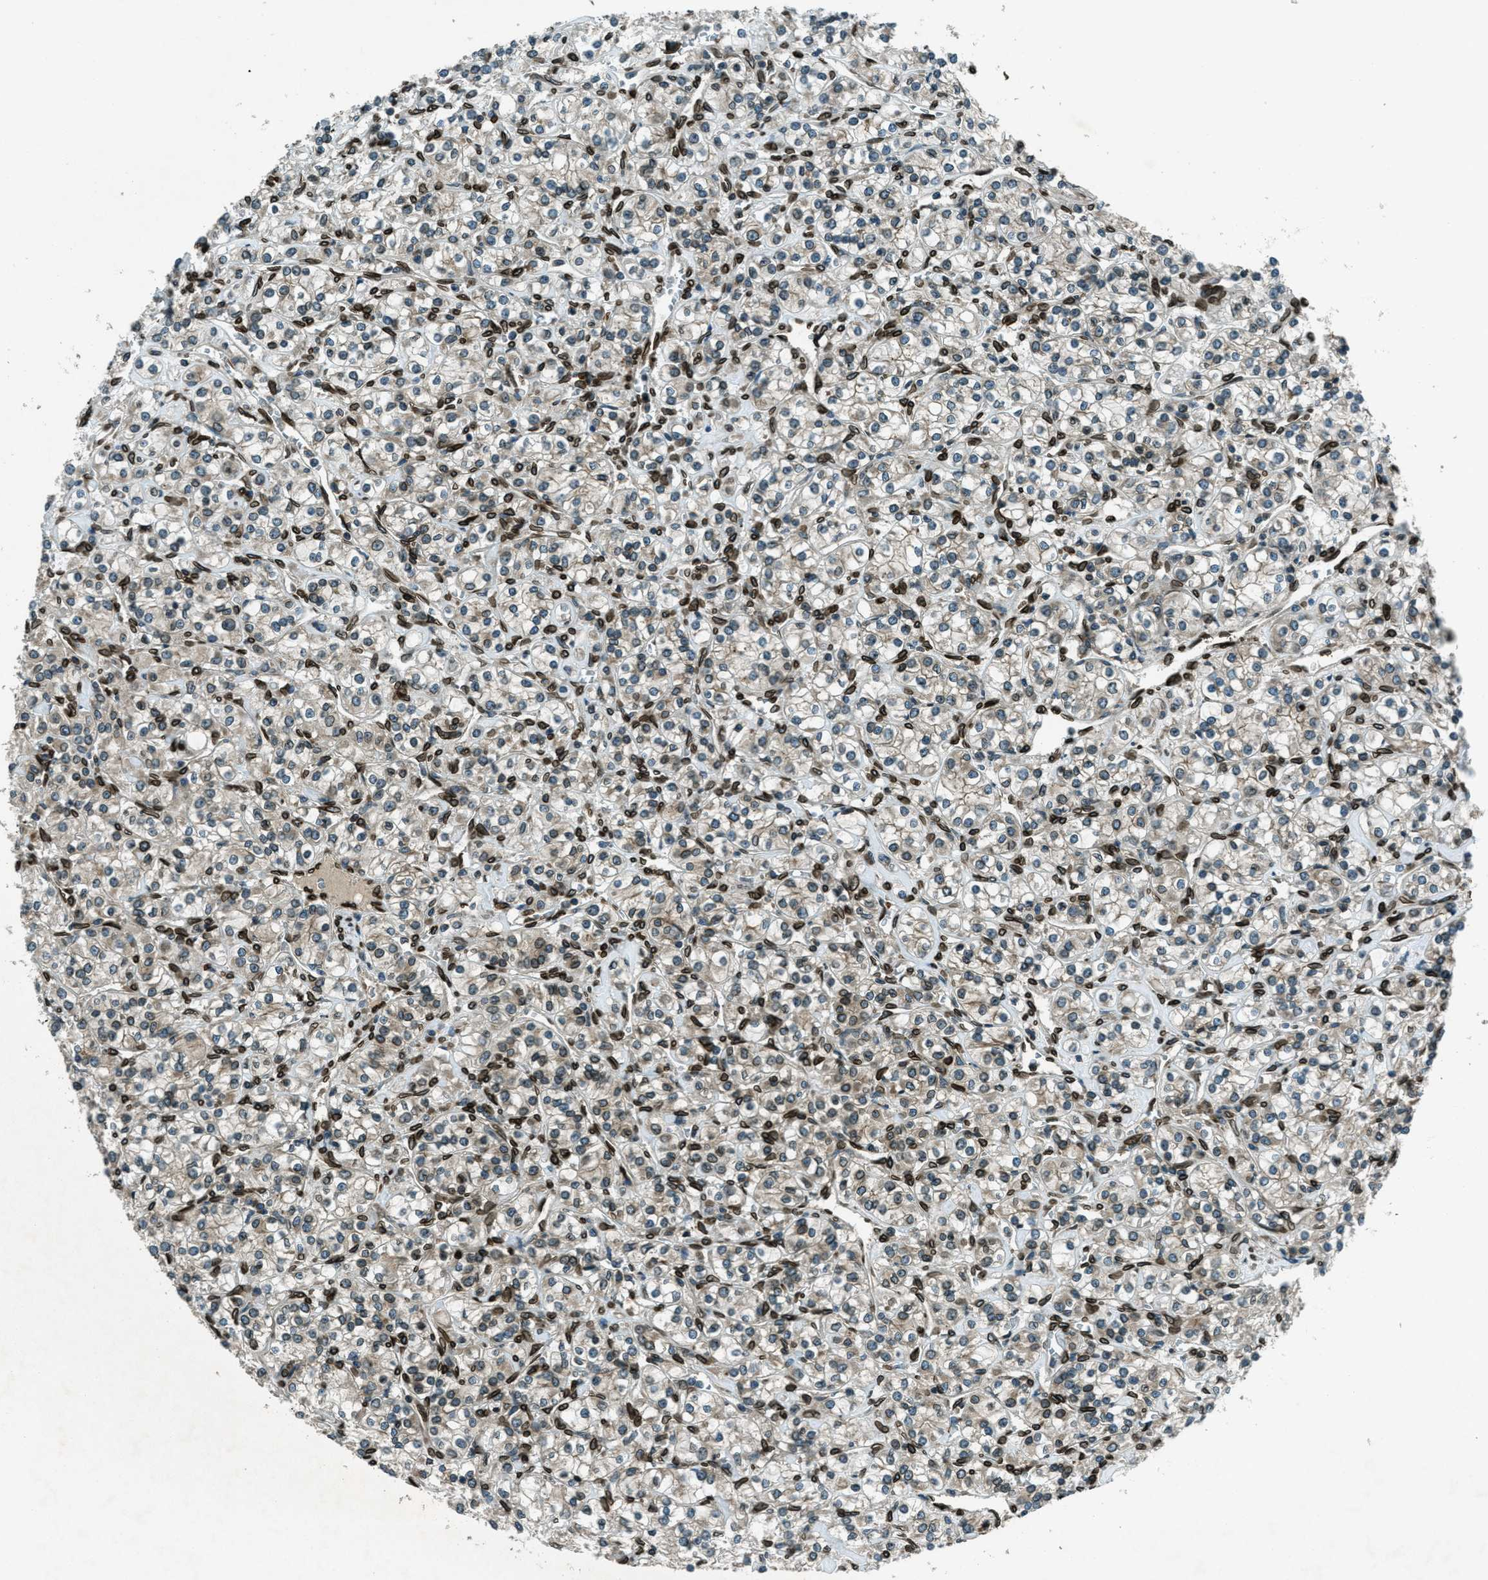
{"staining": {"intensity": "moderate", "quantity": "<25%", "location": "cytoplasmic/membranous,nuclear"}, "tissue": "renal cancer", "cell_type": "Tumor cells", "image_type": "cancer", "snomed": [{"axis": "morphology", "description": "Adenocarcinoma, NOS"}, {"axis": "topography", "description": "Kidney"}], "caption": "A photomicrograph of adenocarcinoma (renal) stained for a protein shows moderate cytoplasmic/membranous and nuclear brown staining in tumor cells.", "gene": "LEMD2", "patient": {"sex": "male", "age": 77}}